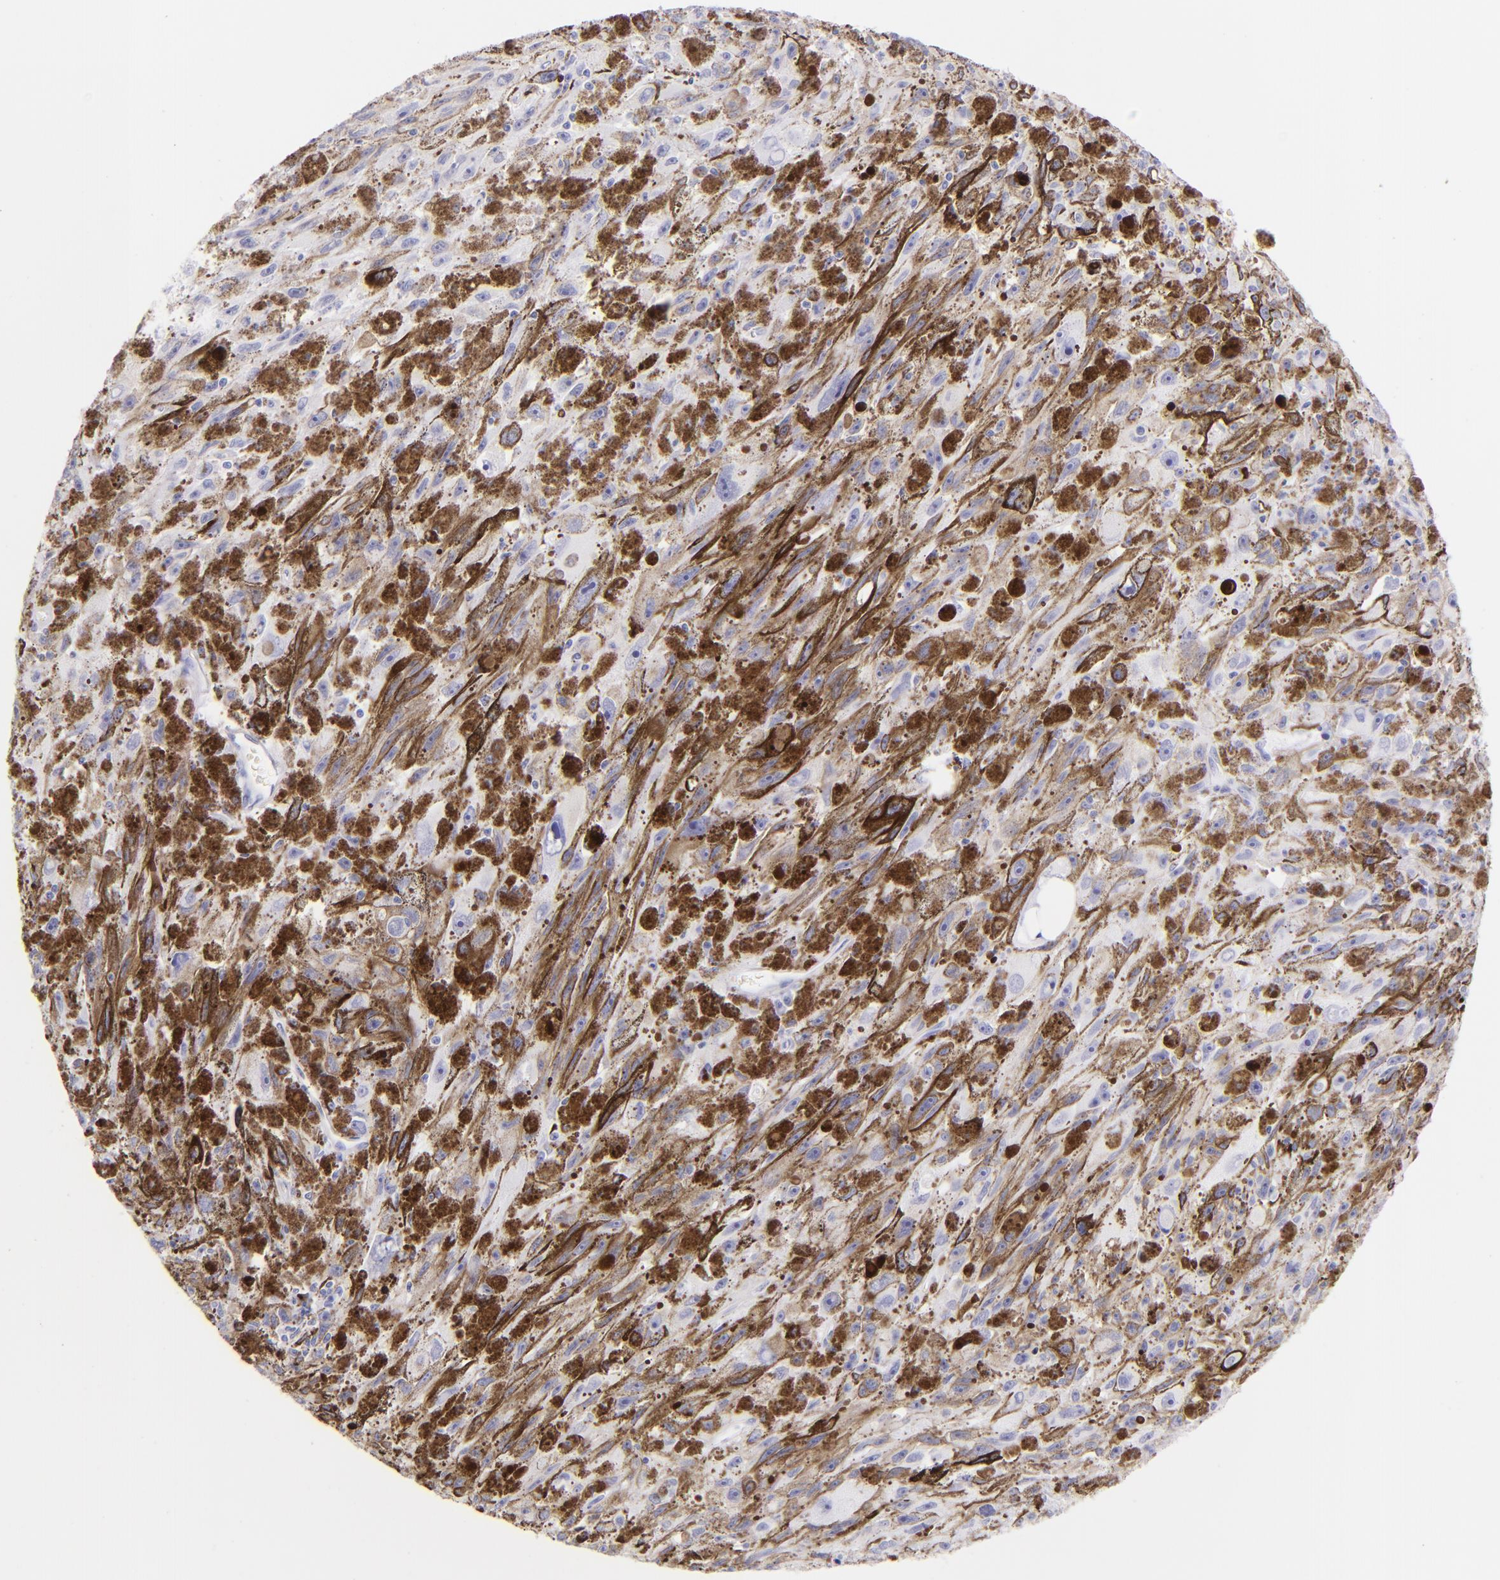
{"staining": {"intensity": "negative", "quantity": "none", "location": "none"}, "tissue": "melanoma", "cell_type": "Tumor cells", "image_type": "cancer", "snomed": [{"axis": "morphology", "description": "Malignant melanoma, NOS"}, {"axis": "topography", "description": "Skin"}], "caption": "Tumor cells are negative for protein expression in human melanoma.", "gene": "SDC1", "patient": {"sex": "female", "age": 104}}